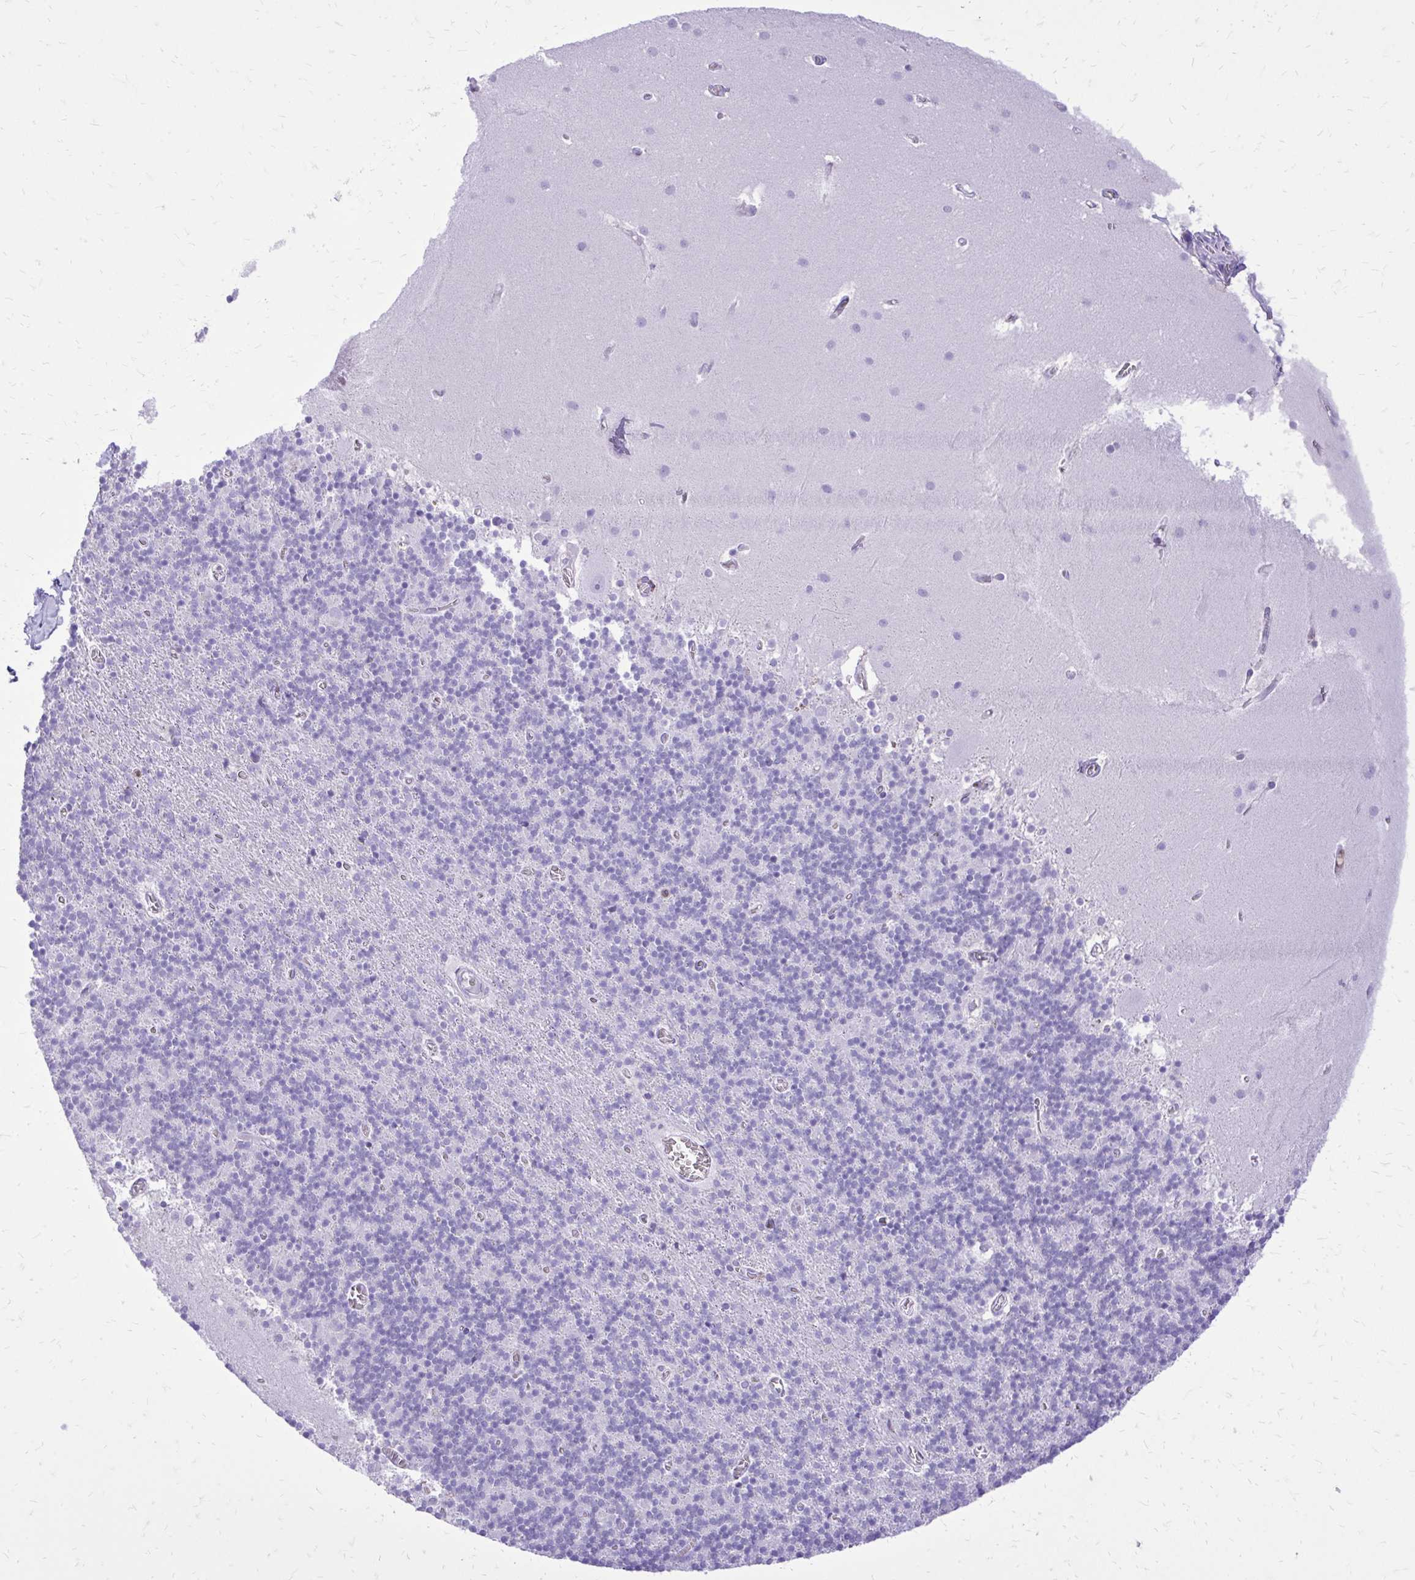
{"staining": {"intensity": "negative", "quantity": "none", "location": "none"}, "tissue": "cerebellum", "cell_type": "Cells in granular layer", "image_type": "normal", "snomed": [{"axis": "morphology", "description": "Normal tissue, NOS"}, {"axis": "topography", "description": "Cerebellum"}], "caption": "Benign cerebellum was stained to show a protein in brown. There is no significant staining in cells in granular layer.", "gene": "CAT", "patient": {"sex": "male", "age": 70}}